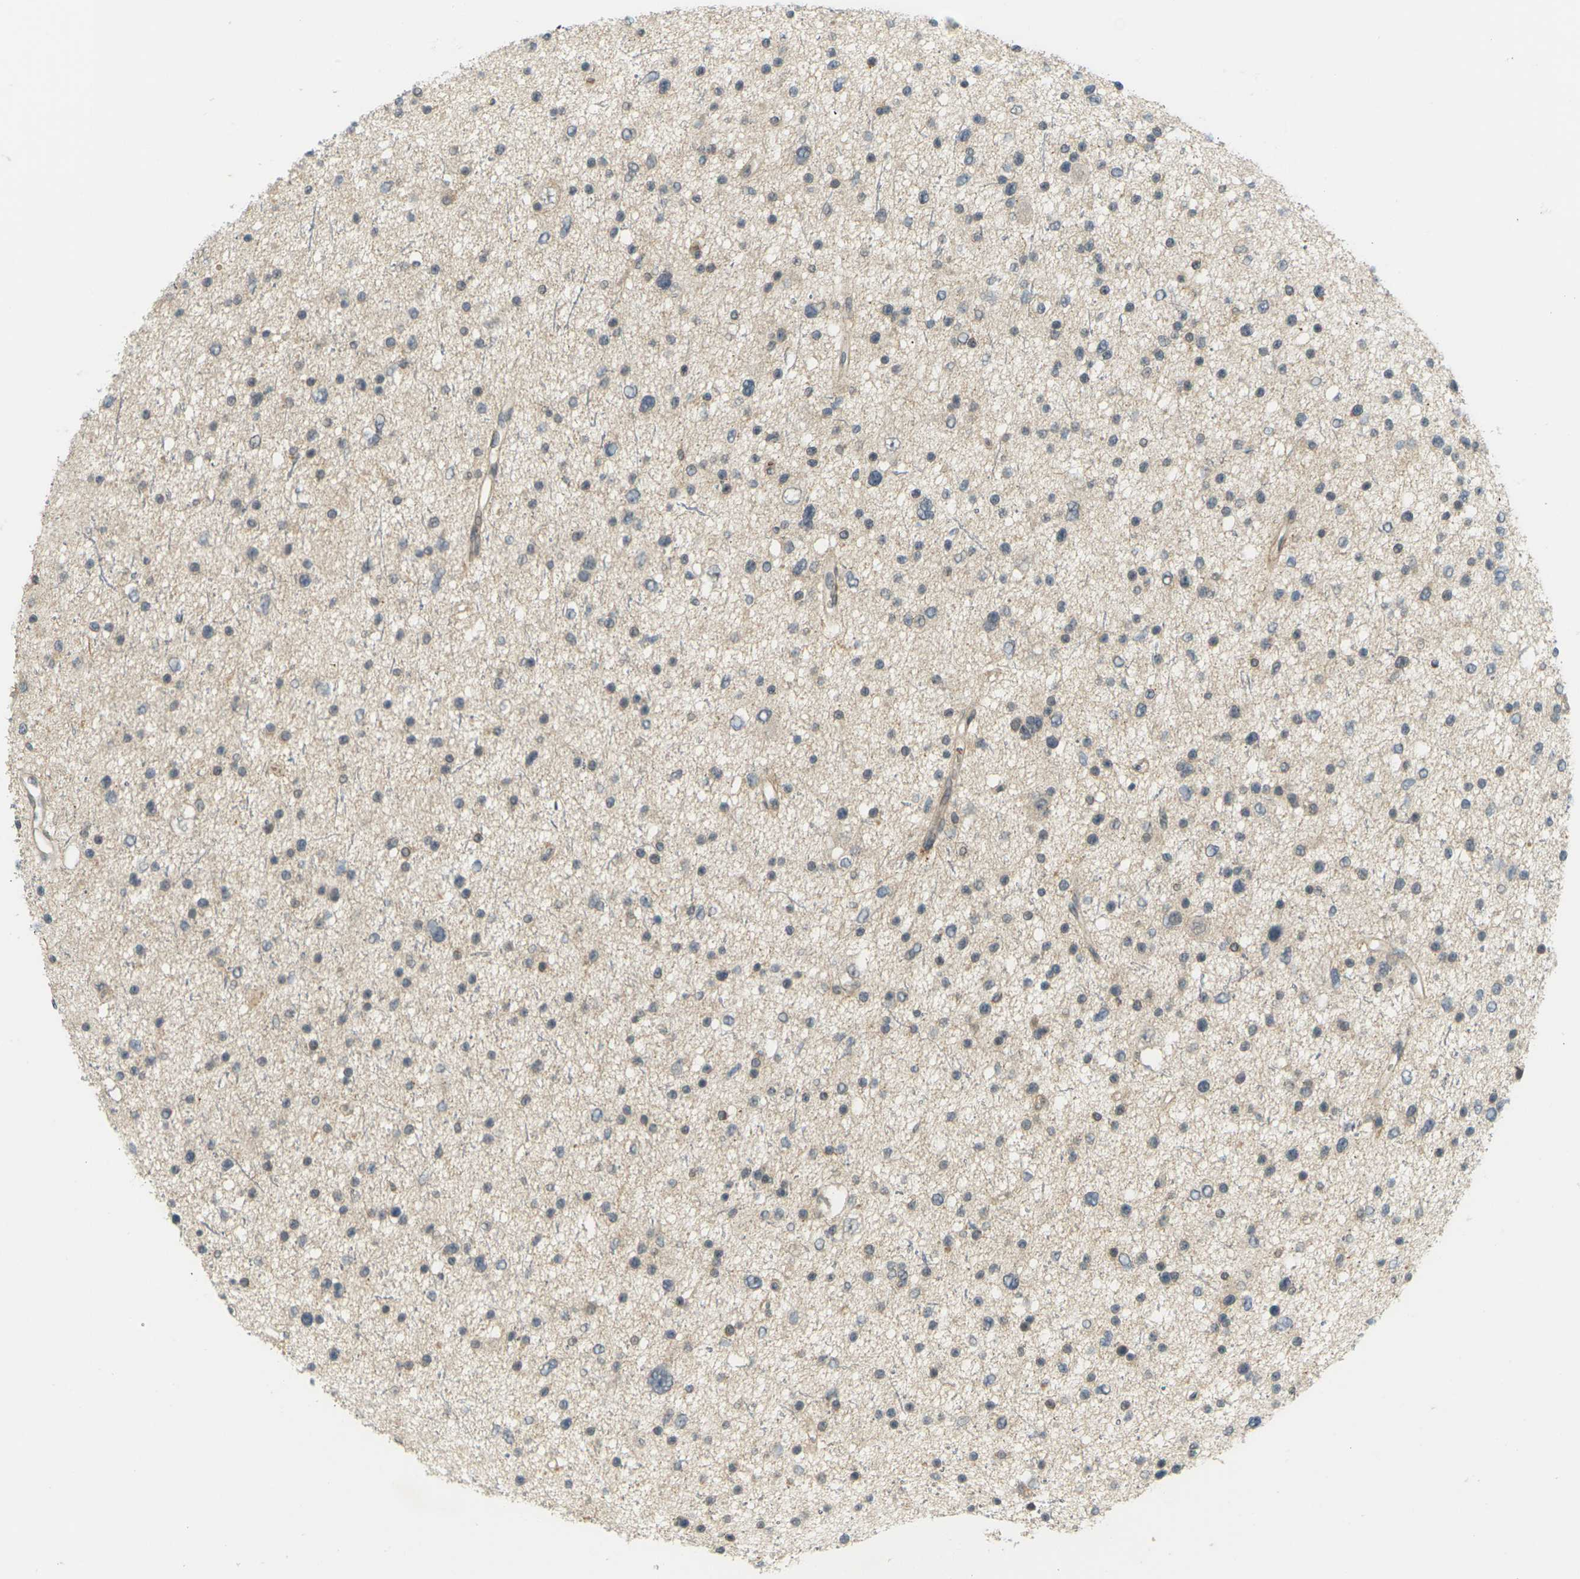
{"staining": {"intensity": "negative", "quantity": "none", "location": "none"}, "tissue": "glioma", "cell_type": "Tumor cells", "image_type": "cancer", "snomed": [{"axis": "morphology", "description": "Glioma, malignant, Low grade"}, {"axis": "topography", "description": "Brain"}], "caption": "Photomicrograph shows no significant protein staining in tumor cells of glioma. (Brightfield microscopy of DAB immunohistochemistry at high magnification).", "gene": "SOCS6", "patient": {"sex": "female", "age": 37}}